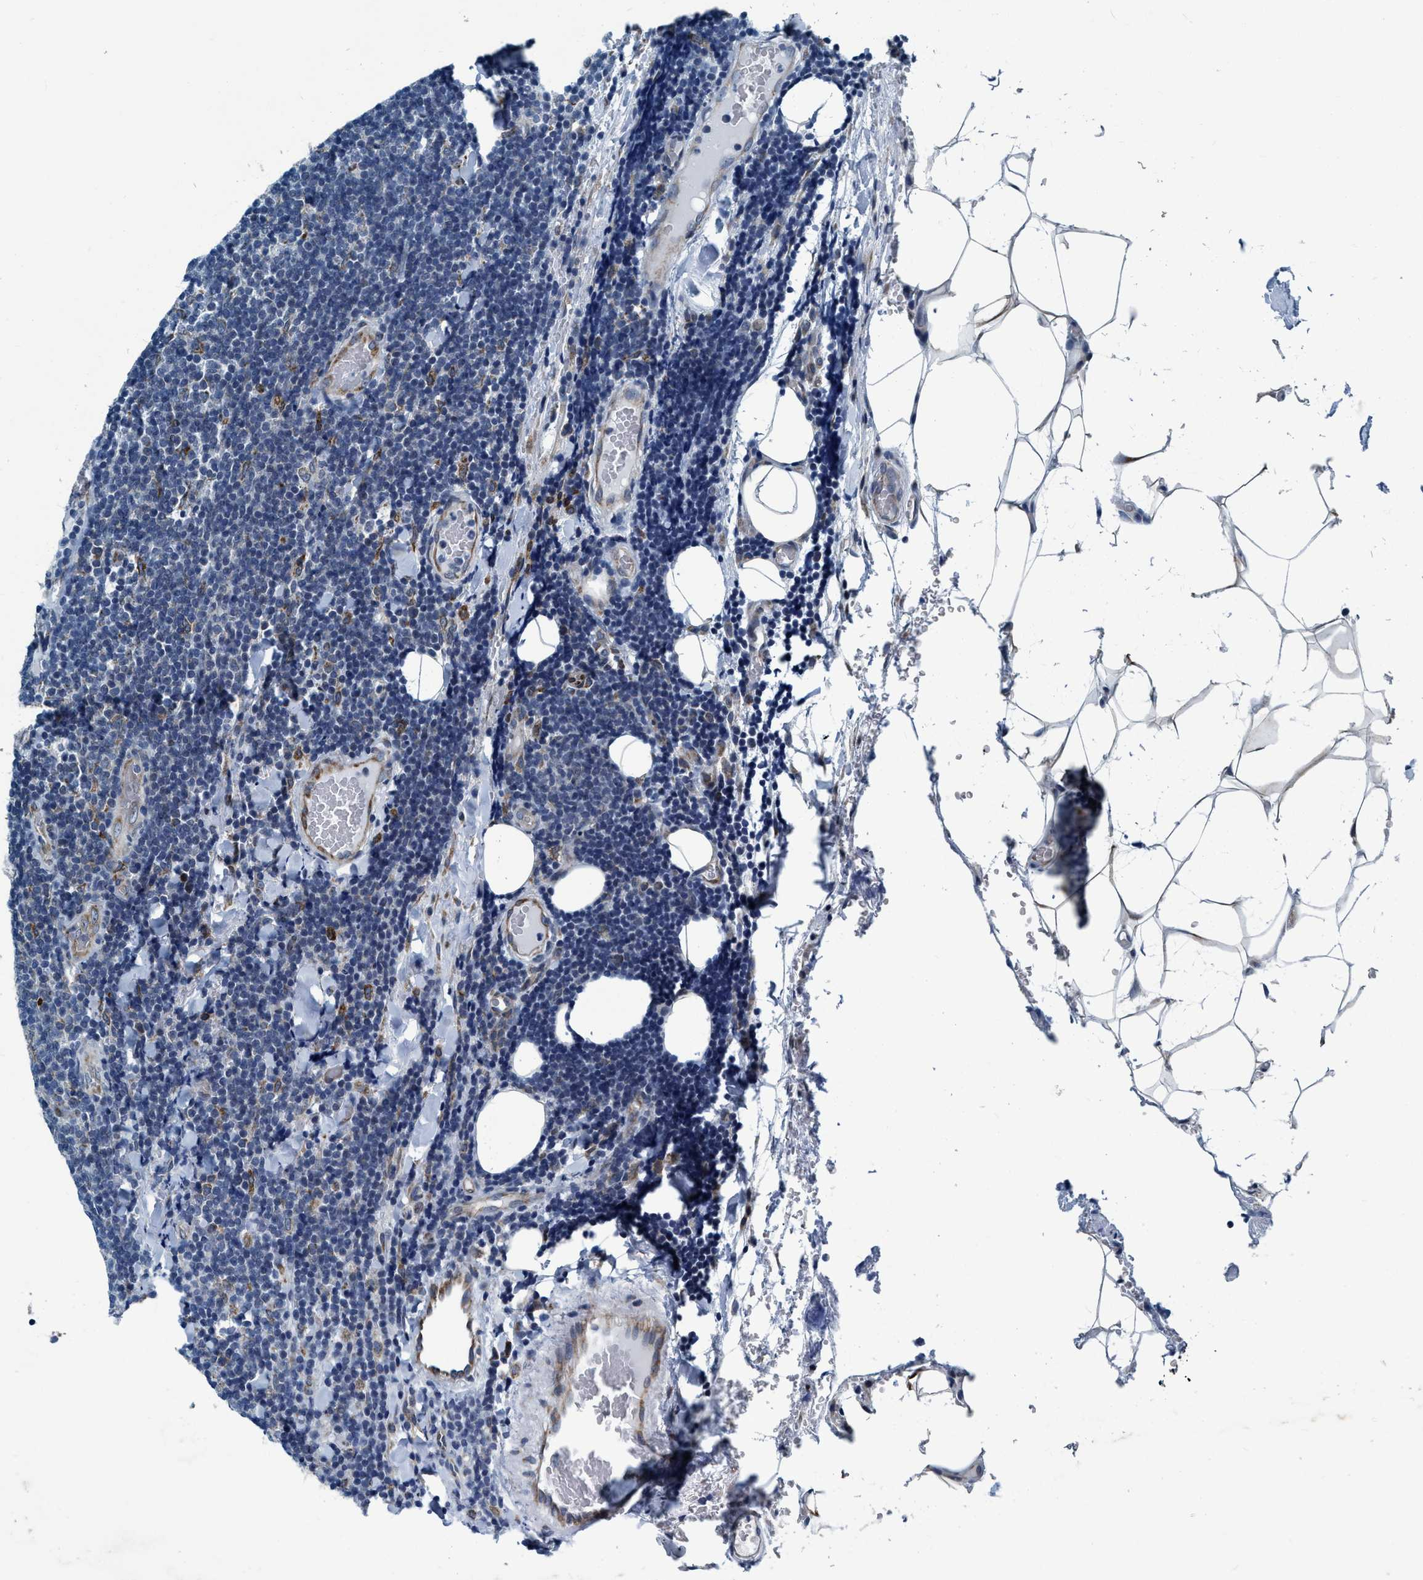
{"staining": {"intensity": "negative", "quantity": "none", "location": "none"}, "tissue": "lymphoma", "cell_type": "Tumor cells", "image_type": "cancer", "snomed": [{"axis": "morphology", "description": "Malignant lymphoma, non-Hodgkin's type, Low grade"}, {"axis": "topography", "description": "Lymph node"}], "caption": "Low-grade malignant lymphoma, non-Hodgkin's type was stained to show a protein in brown. There is no significant positivity in tumor cells.", "gene": "ARMC9", "patient": {"sex": "male", "age": 66}}